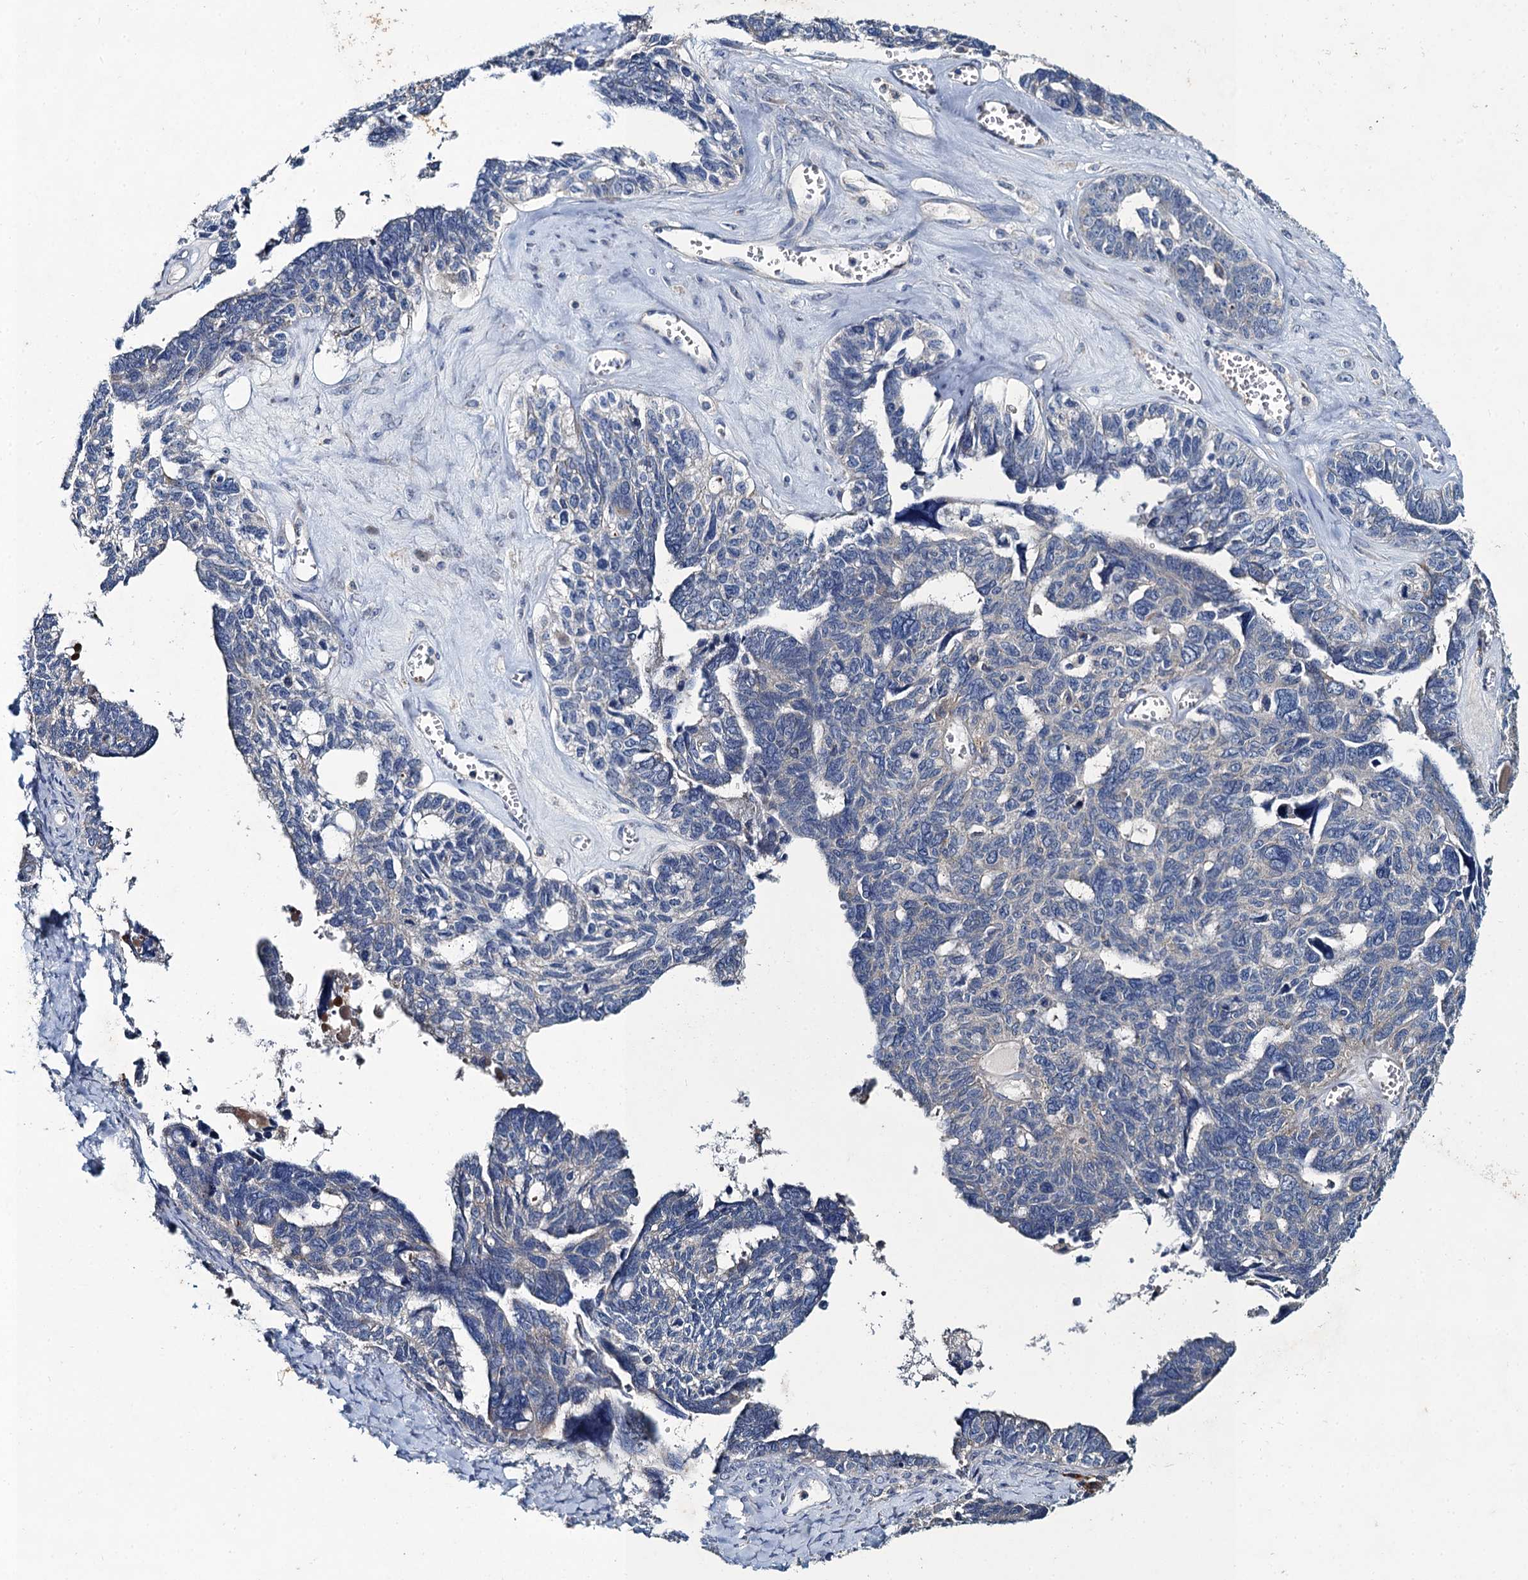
{"staining": {"intensity": "negative", "quantity": "none", "location": "none"}, "tissue": "ovarian cancer", "cell_type": "Tumor cells", "image_type": "cancer", "snomed": [{"axis": "morphology", "description": "Cystadenocarcinoma, serous, NOS"}, {"axis": "topography", "description": "Ovary"}], "caption": "This histopathology image is of ovarian serous cystadenocarcinoma stained with IHC to label a protein in brown with the nuclei are counter-stained blue. There is no positivity in tumor cells.", "gene": "SNAP29", "patient": {"sex": "female", "age": 79}}